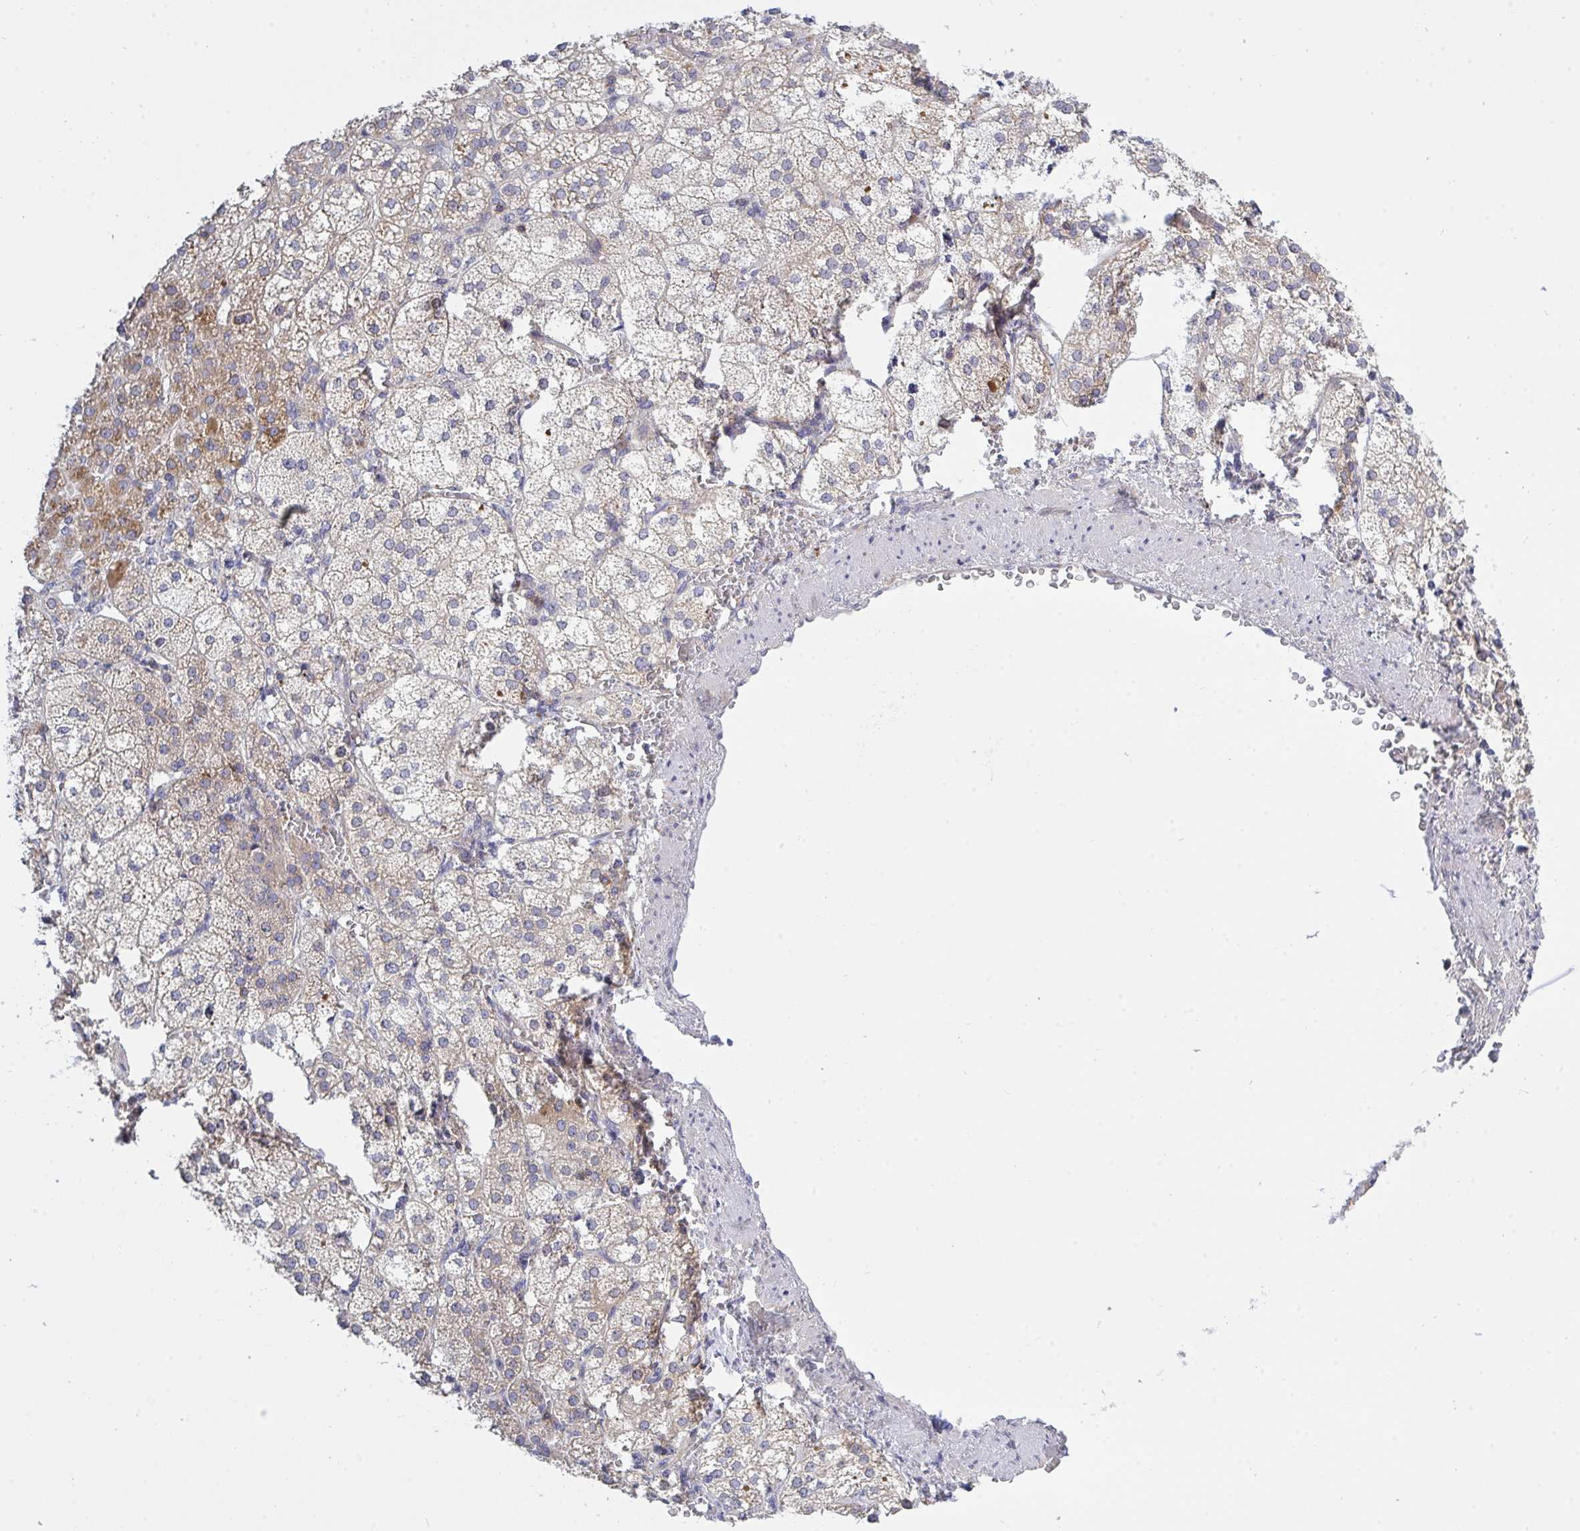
{"staining": {"intensity": "moderate", "quantity": "25%-75%", "location": "cytoplasmic/membranous"}, "tissue": "adrenal gland", "cell_type": "Glandular cells", "image_type": "normal", "snomed": [{"axis": "morphology", "description": "Normal tissue, NOS"}, {"axis": "topography", "description": "Adrenal gland"}], "caption": "Brown immunohistochemical staining in unremarkable adrenal gland shows moderate cytoplasmic/membranous staining in about 25%-75% of glandular cells.", "gene": "FRMD3", "patient": {"sex": "female", "age": 60}}